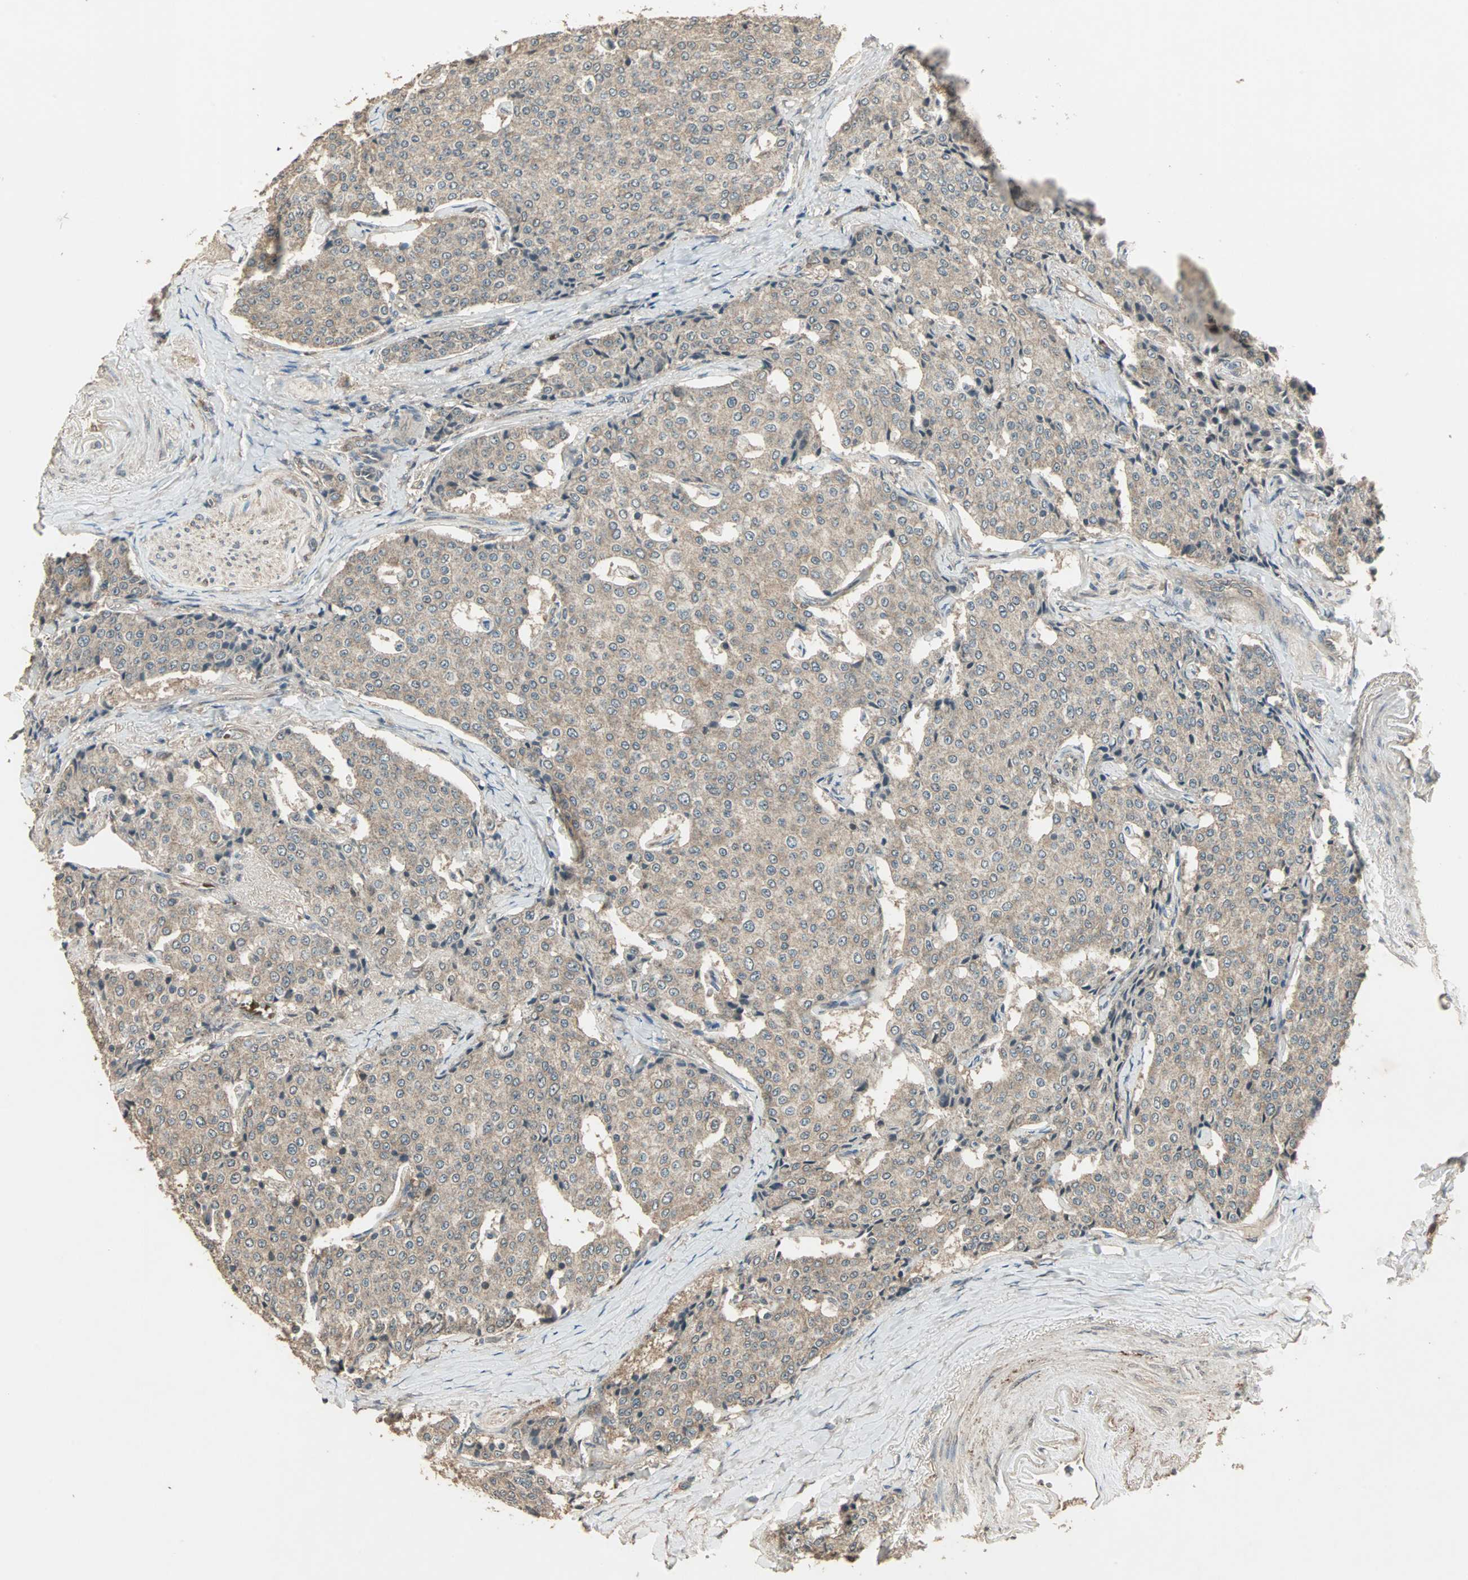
{"staining": {"intensity": "moderate", "quantity": ">75%", "location": "cytoplasmic/membranous"}, "tissue": "carcinoid", "cell_type": "Tumor cells", "image_type": "cancer", "snomed": [{"axis": "morphology", "description": "Carcinoid, malignant, NOS"}, {"axis": "topography", "description": "Colon"}], "caption": "IHC of carcinoid (malignant) displays medium levels of moderate cytoplasmic/membranous expression in approximately >75% of tumor cells.", "gene": "UBAC1", "patient": {"sex": "female", "age": 61}}